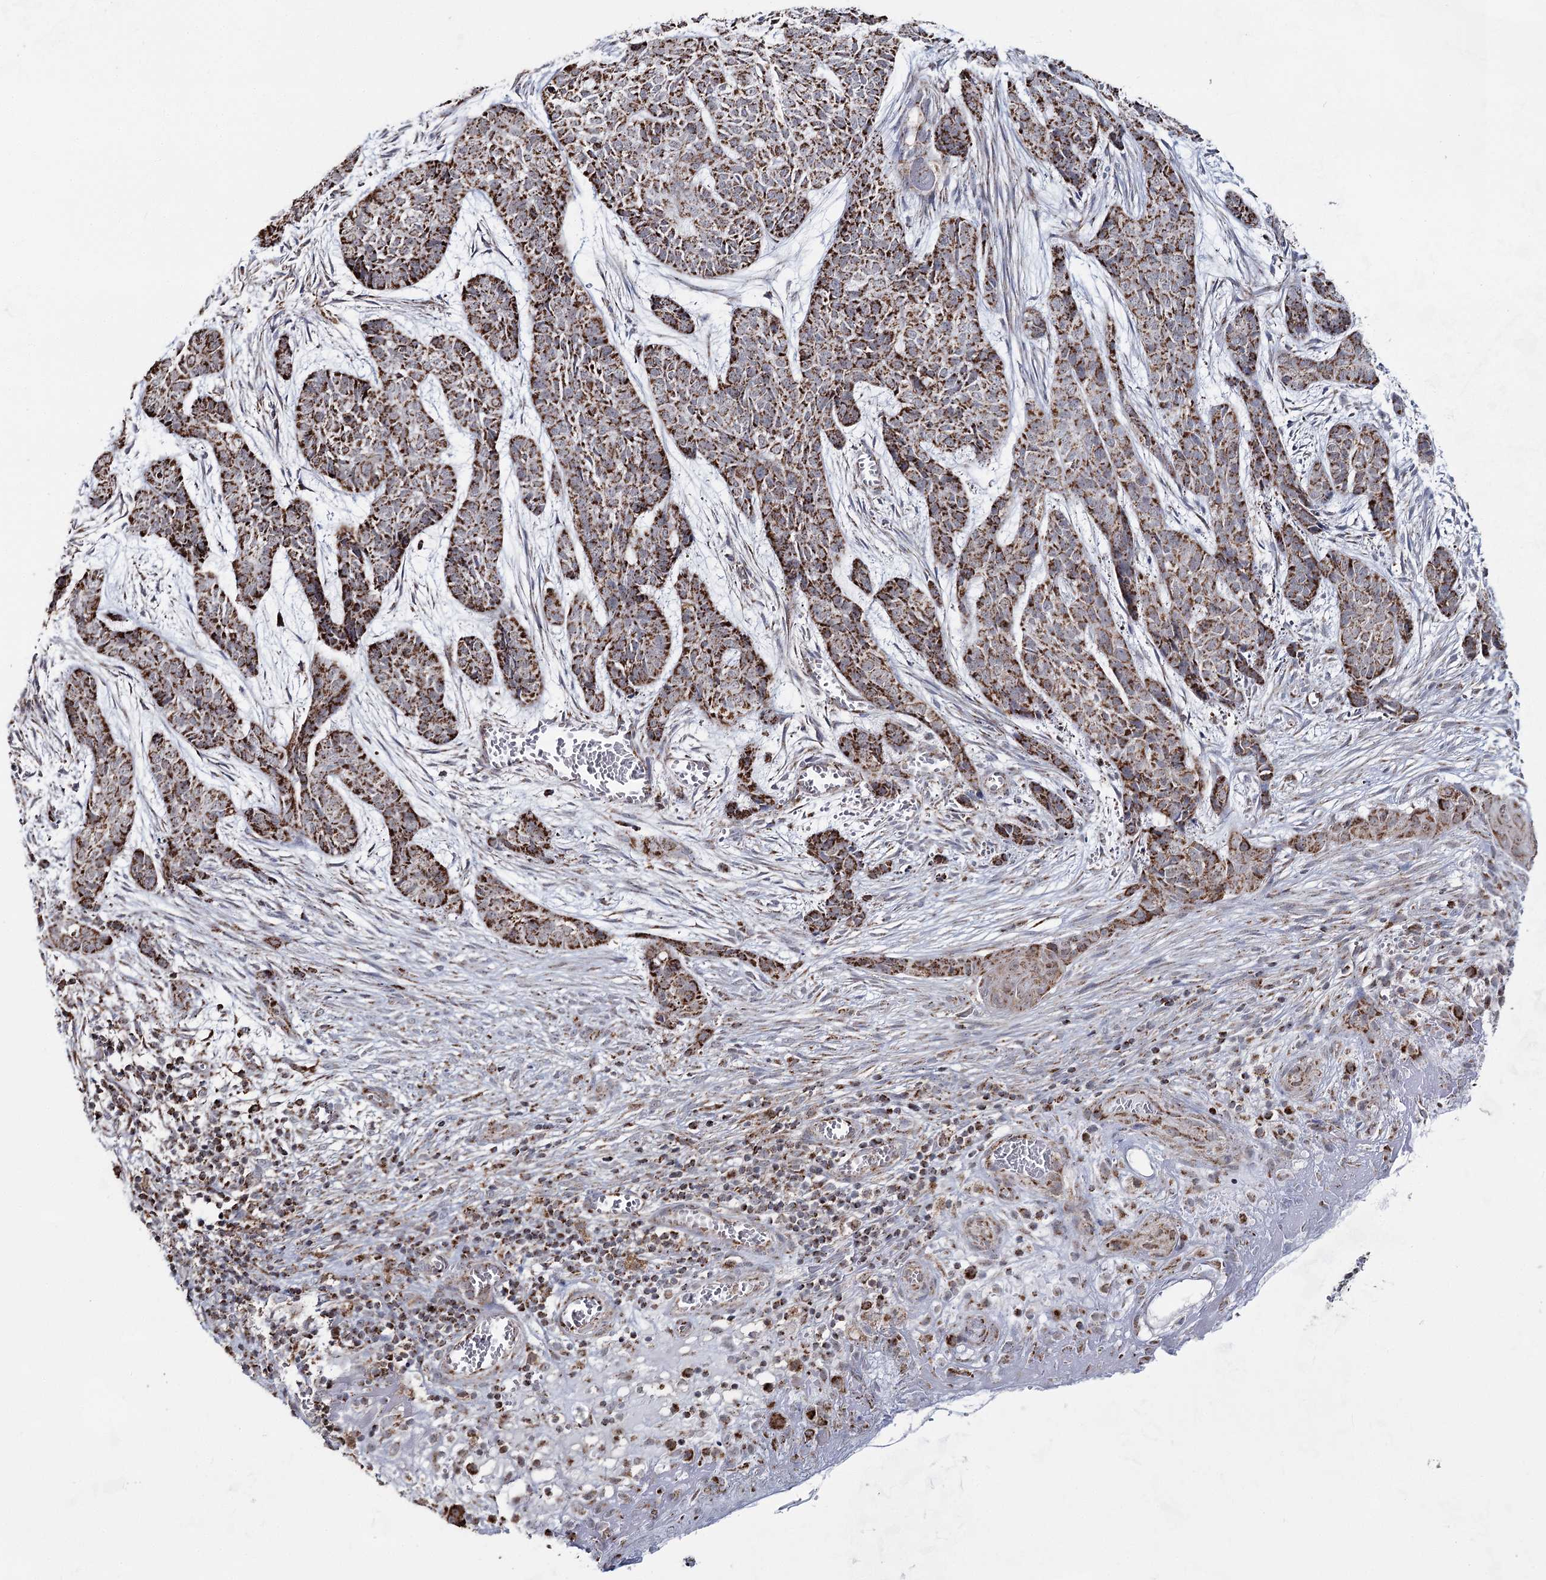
{"staining": {"intensity": "moderate", "quantity": ">75%", "location": "cytoplasmic/membranous"}, "tissue": "skin cancer", "cell_type": "Tumor cells", "image_type": "cancer", "snomed": [{"axis": "morphology", "description": "Basal cell carcinoma"}, {"axis": "topography", "description": "Skin"}], "caption": "A histopathology image showing moderate cytoplasmic/membranous expression in about >75% of tumor cells in skin cancer, as visualized by brown immunohistochemical staining.", "gene": "CWF19L1", "patient": {"sex": "female", "age": 64}}